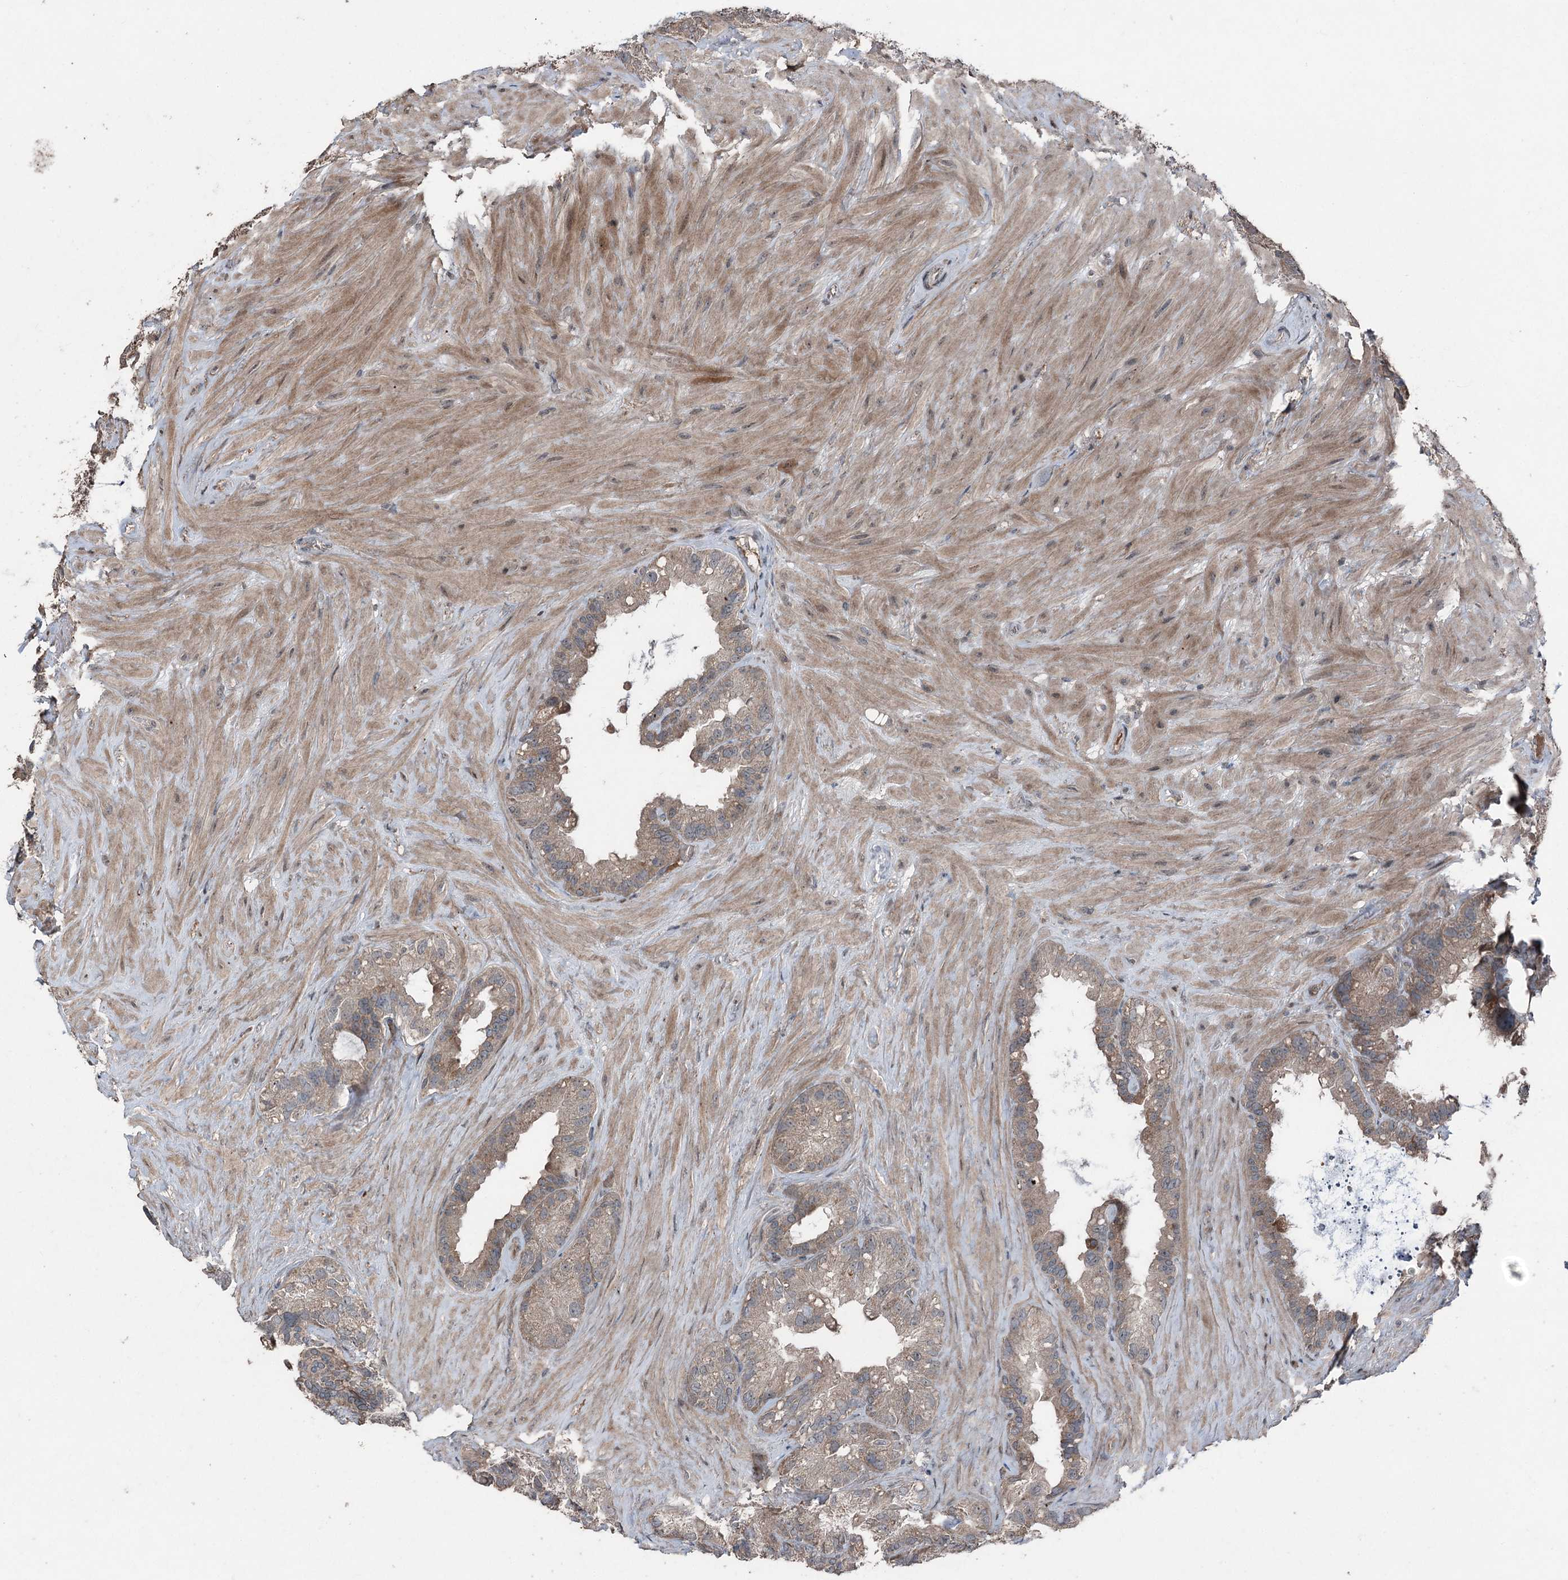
{"staining": {"intensity": "weak", "quantity": "25%-75%", "location": "cytoplasmic/membranous"}, "tissue": "seminal vesicle", "cell_type": "Glandular cells", "image_type": "normal", "snomed": [{"axis": "morphology", "description": "Normal tissue, NOS"}, {"axis": "topography", "description": "Prostate"}, {"axis": "topography", "description": "Seminal veicle"}], "caption": "Glandular cells exhibit low levels of weak cytoplasmic/membranous staining in approximately 25%-75% of cells in unremarkable human seminal vesicle. (Stains: DAB (3,3'-diaminobenzidine) in brown, nuclei in blue, Microscopy: brightfield microscopy at high magnification).", "gene": "MAPK8IP2", "patient": {"sex": "male", "age": 68}}